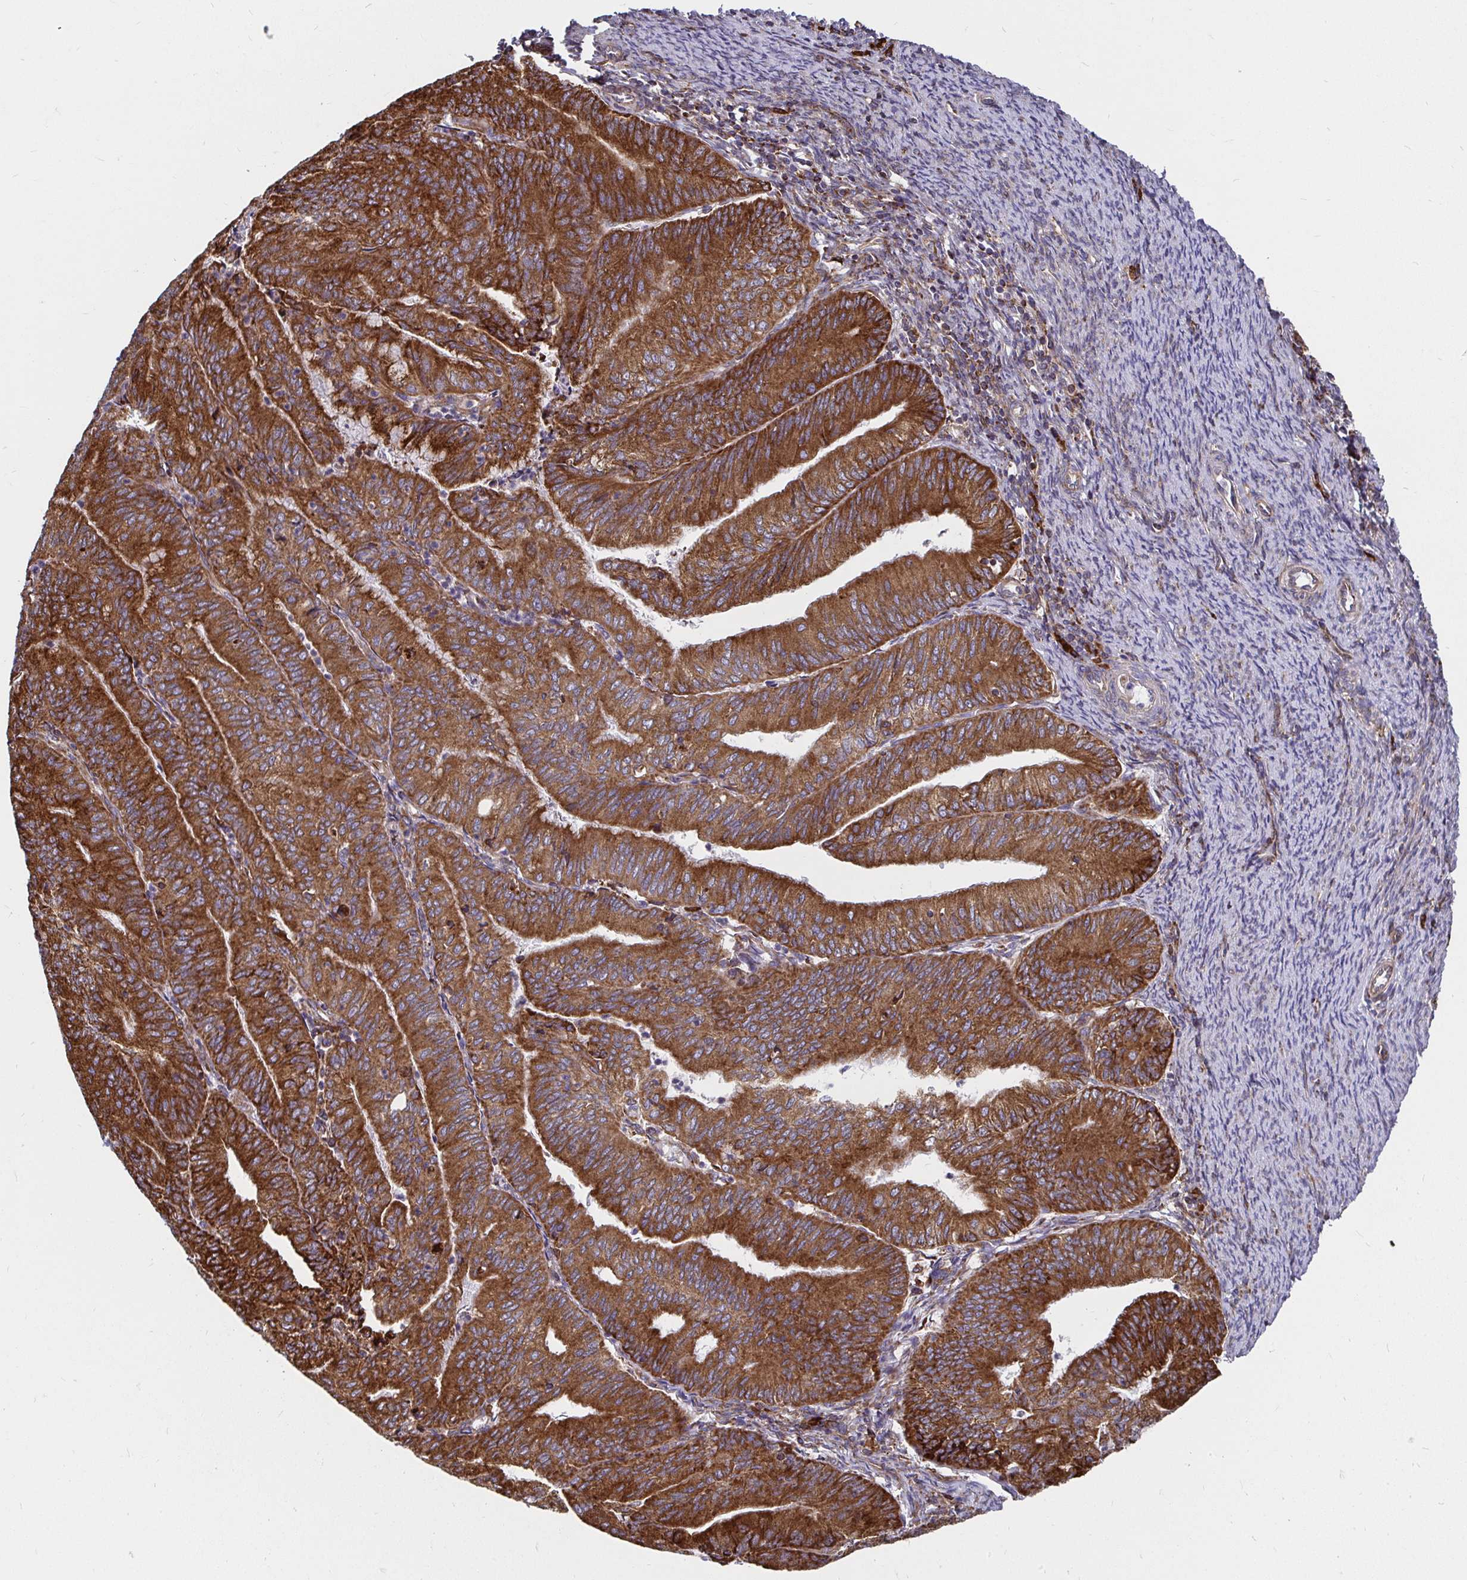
{"staining": {"intensity": "strong", "quantity": ">75%", "location": "cytoplasmic/membranous"}, "tissue": "endometrial cancer", "cell_type": "Tumor cells", "image_type": "cancer", "snomed": [{"axis": "morphology", "description": "Adenocarcinoma, NOS"}, {"axis": "topography", "description": "Endometrium"}], "caption": "Human endometrial cancer stained with a brown dye reveals strong cytoplasmic/membranous positive expression in approximately >75% of tumor cells.", "gene": "SMYD3", "patient": {"sex": "female", "age": 57}}